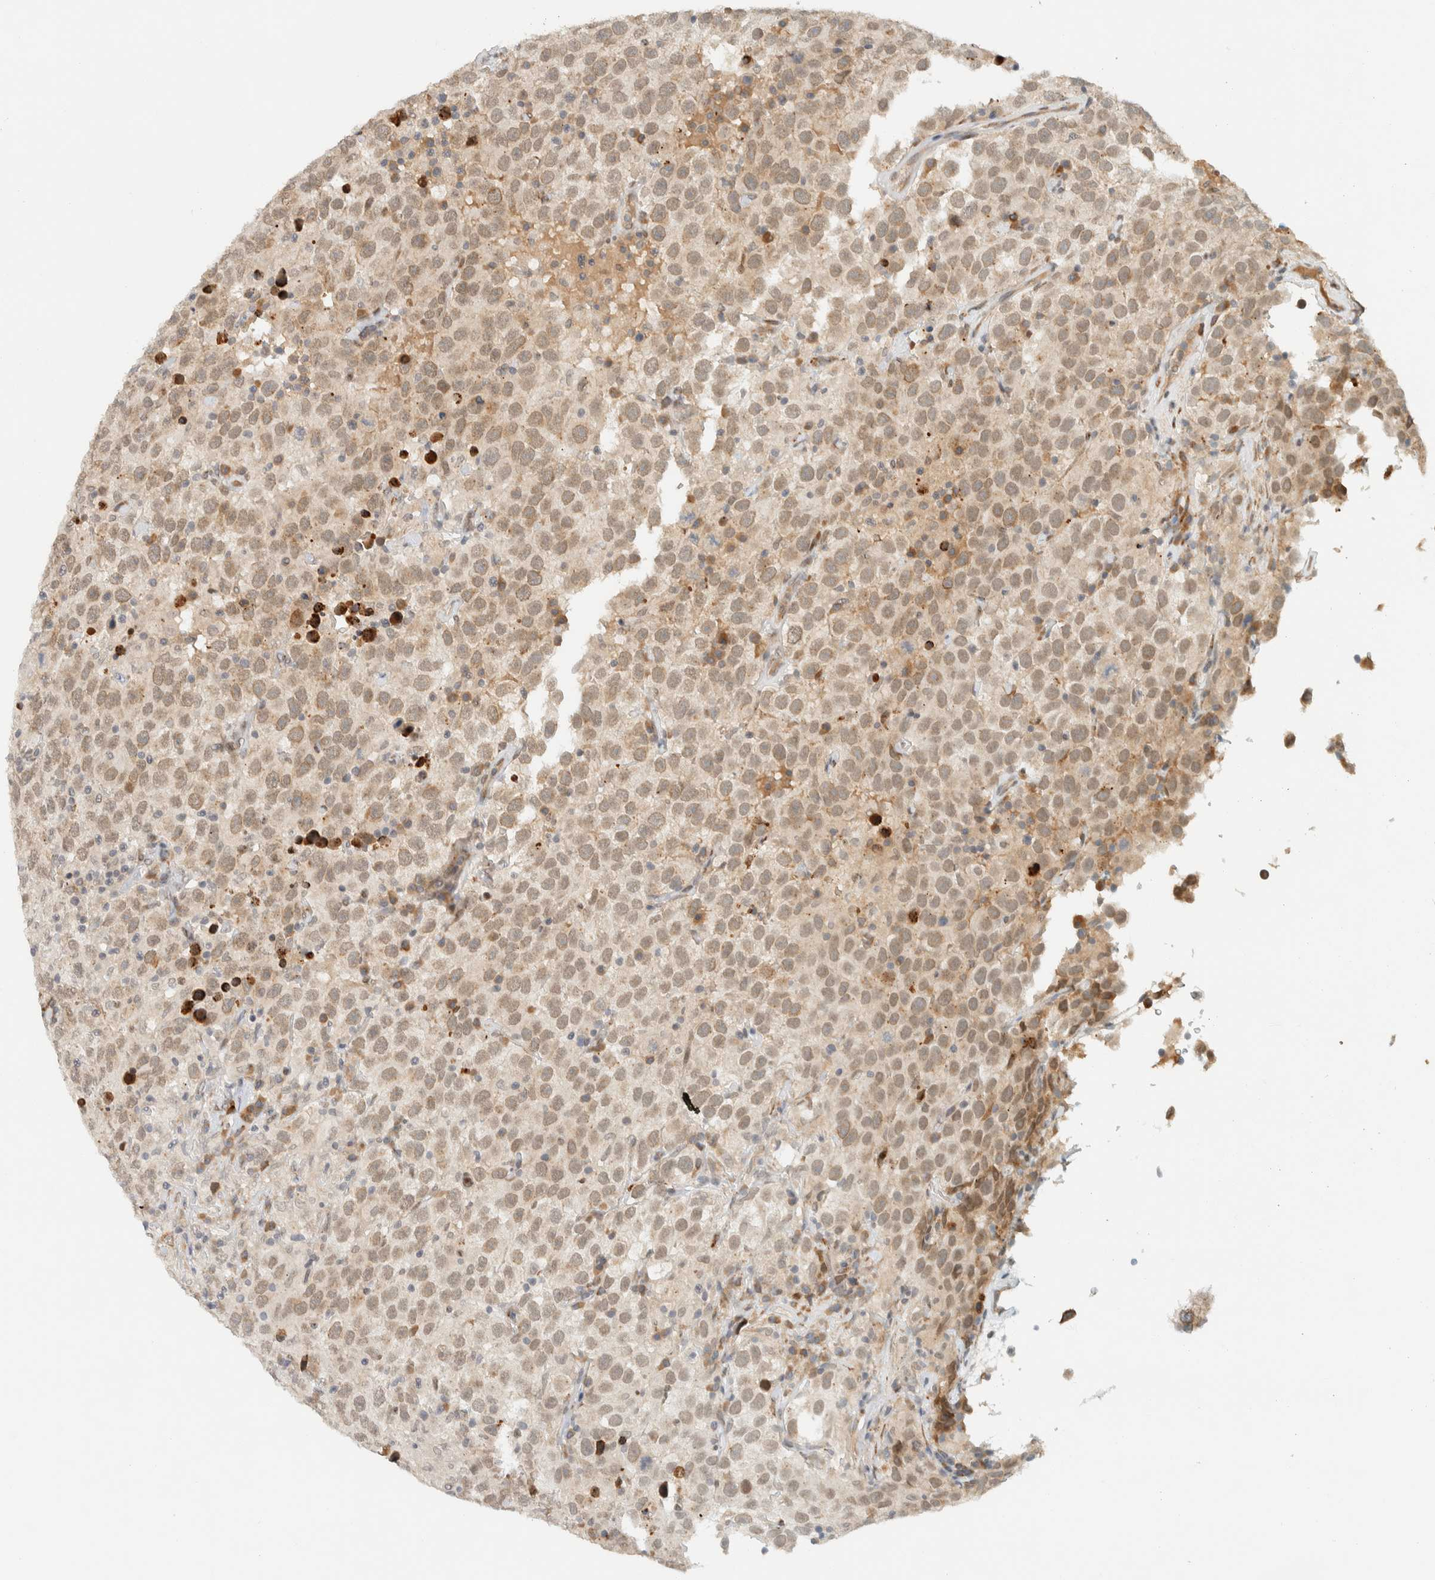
{"staining": {"intensity": "weak", "quantity": ">75%", "location": "cytoplasmic/membranous,nuclear"}, "tissue": "testis cancer", "cell_type": "Tumor cells", "image_type": "cancer", "snomed": [{"axis": "morphology", "description": "Seminoma, NOS"}, {"axis": "topography", "description": "Testis"}], "caption": "Testis cancer stained with a protein marker displays weak staining in tumor cells.", "gene": "ITPRID1", "patient": {"sex": "male", "age": 41}}